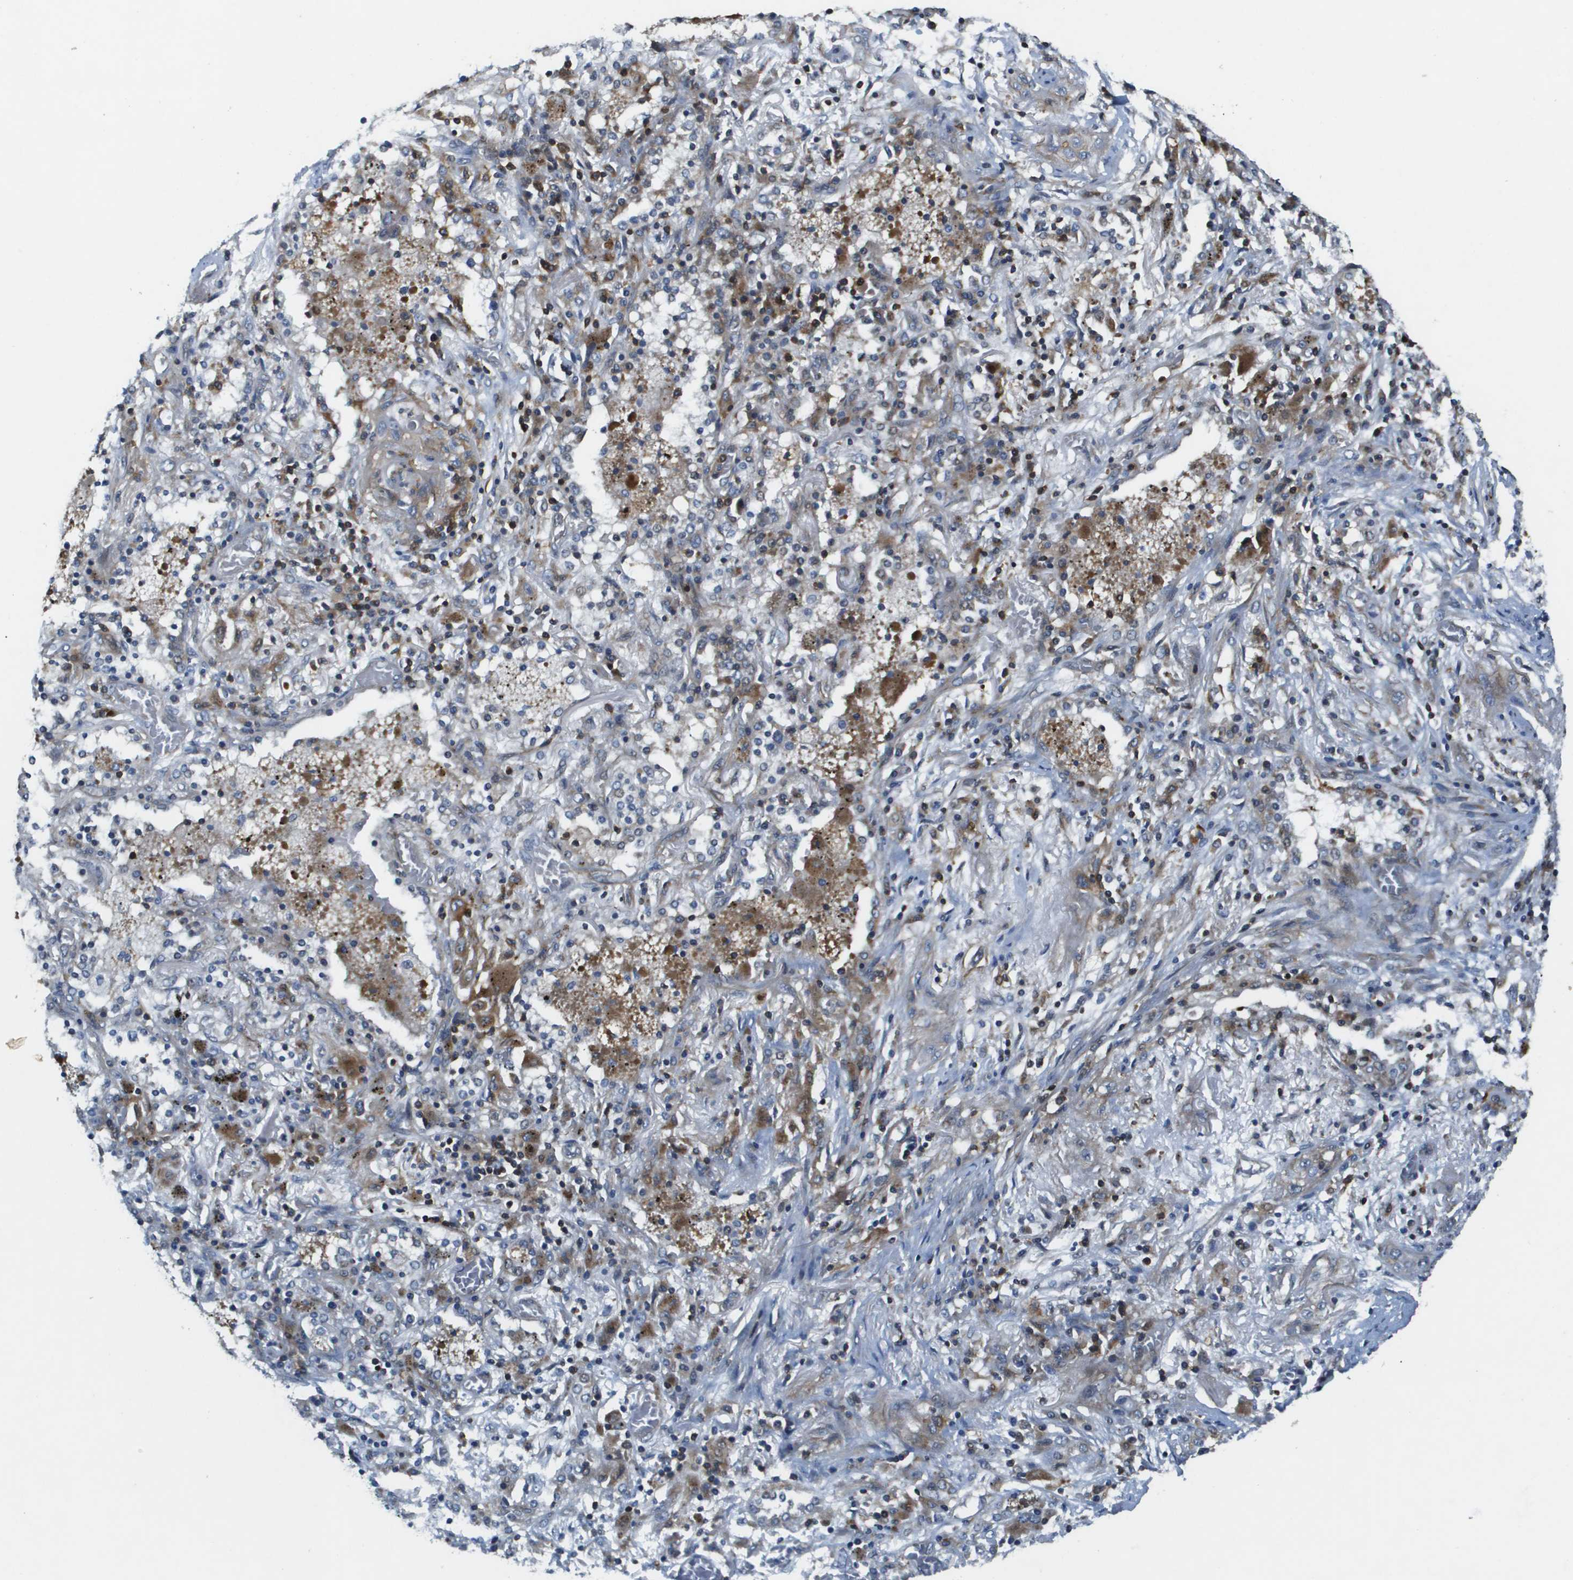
{"staining": {"intensity": "weak", "quantity": "<25%", "location": "cytoplasmic/membranous"}, "tissue": "lung cancer", "cell_type": "Tumor cells", "image_type": "cancer", "snomed": [{"axis": "morphology", "description": "Squamous cell carcinoma, NOS"}, {"axis": "topography", "description": "Lung"}], "caption": "An image of human lung cancer (squamous cell carcinoma) is negative for staining in tumor cells. Nuclei are stained in blue.", "gene": "SCN4B", "patient": {"sex": "female", "age": 47}}